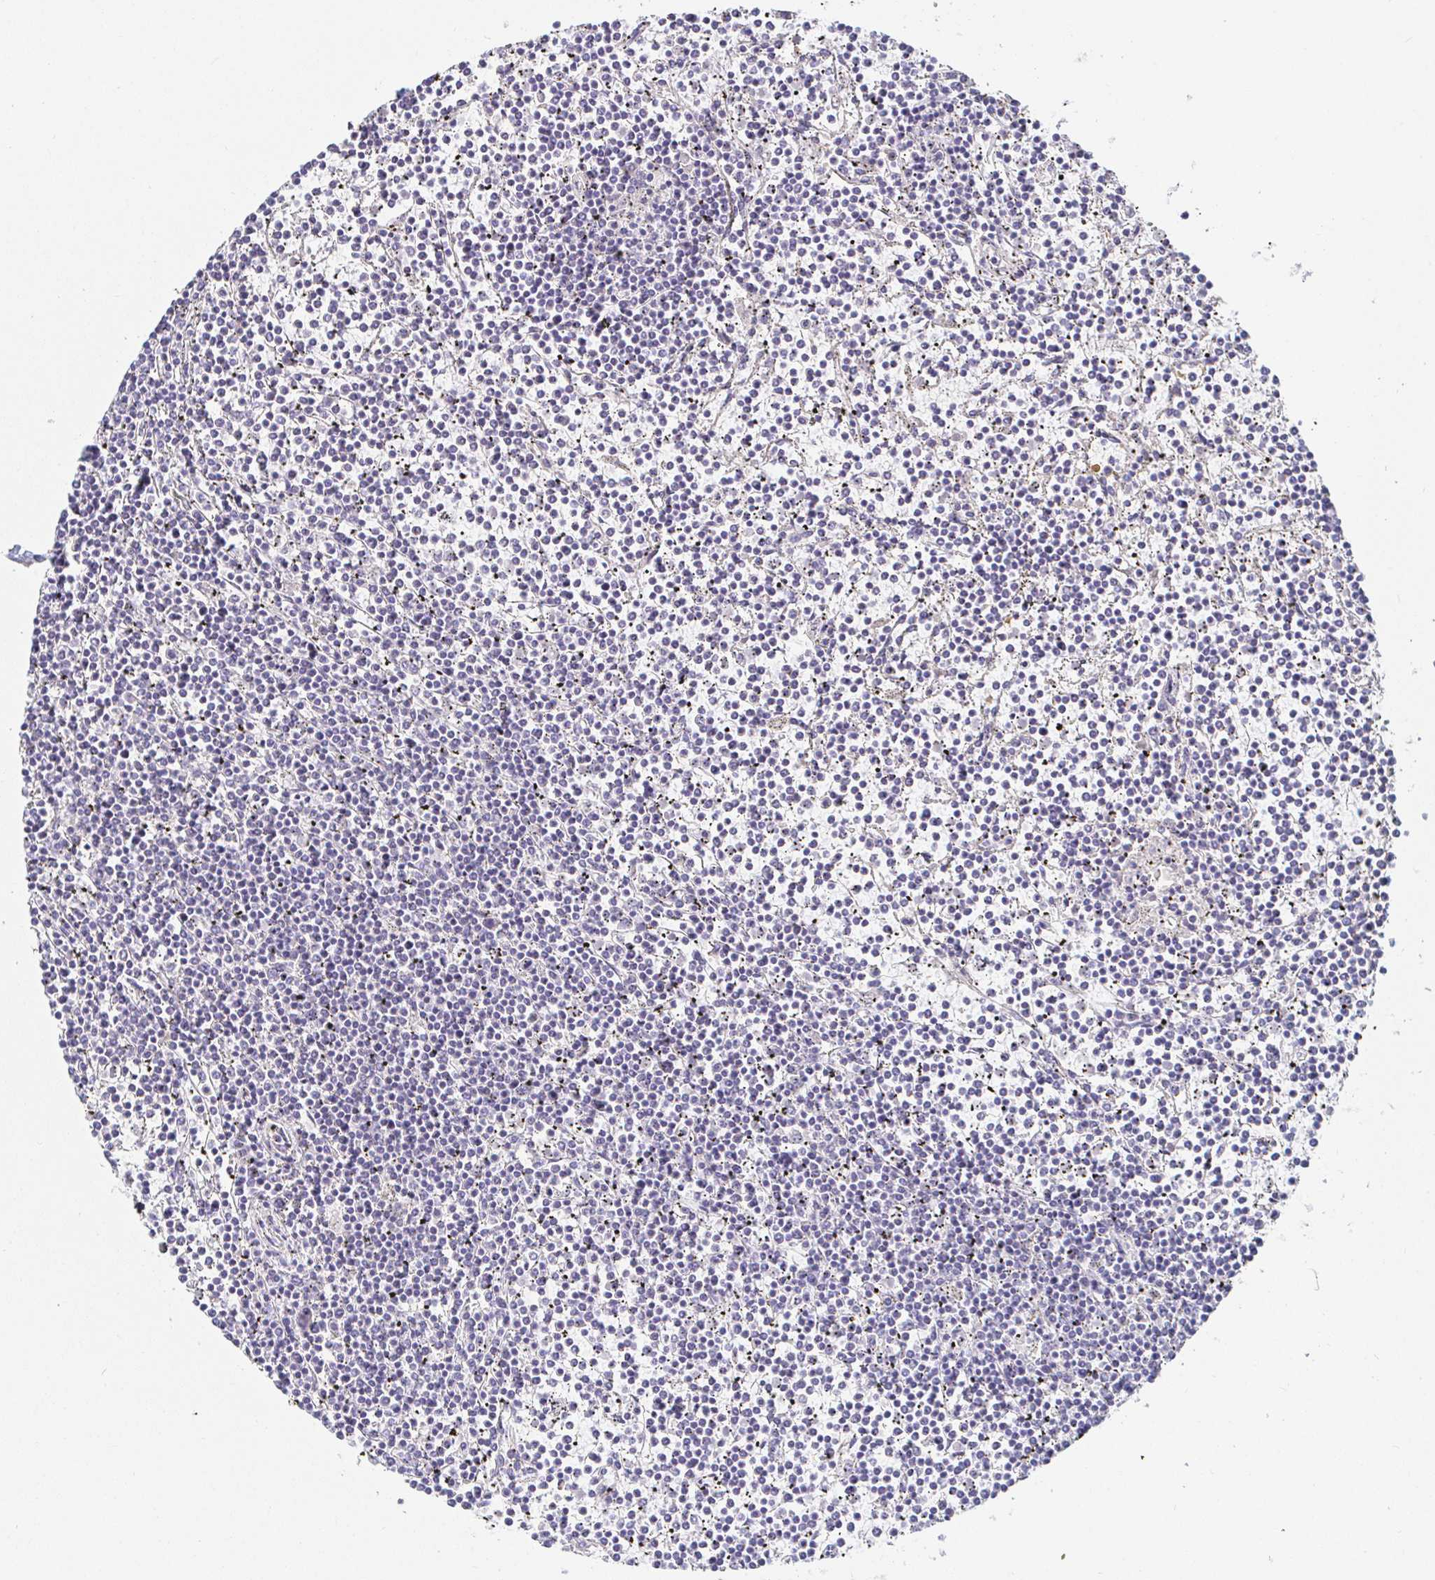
{"staining": {"intensity": "negative", "quantity": "none", "location": "none"}, "tissue": "lymphoma", "cell_type": "Tumor cells", "image_type": "cancer", "snomed": [{"axis": "morphology", "description": "Malignant lymphoma, non-Hodgkin's type, Low grade"}, {"axis": "topography", "description": "Spleen"}], "caption": "The histopathology image shows no significant positivity in tumor cells of lymphoma. (DAB IHC, high magnification).", "gene": "PDE6B", "patient": {"sex": "female", "age": 19}}